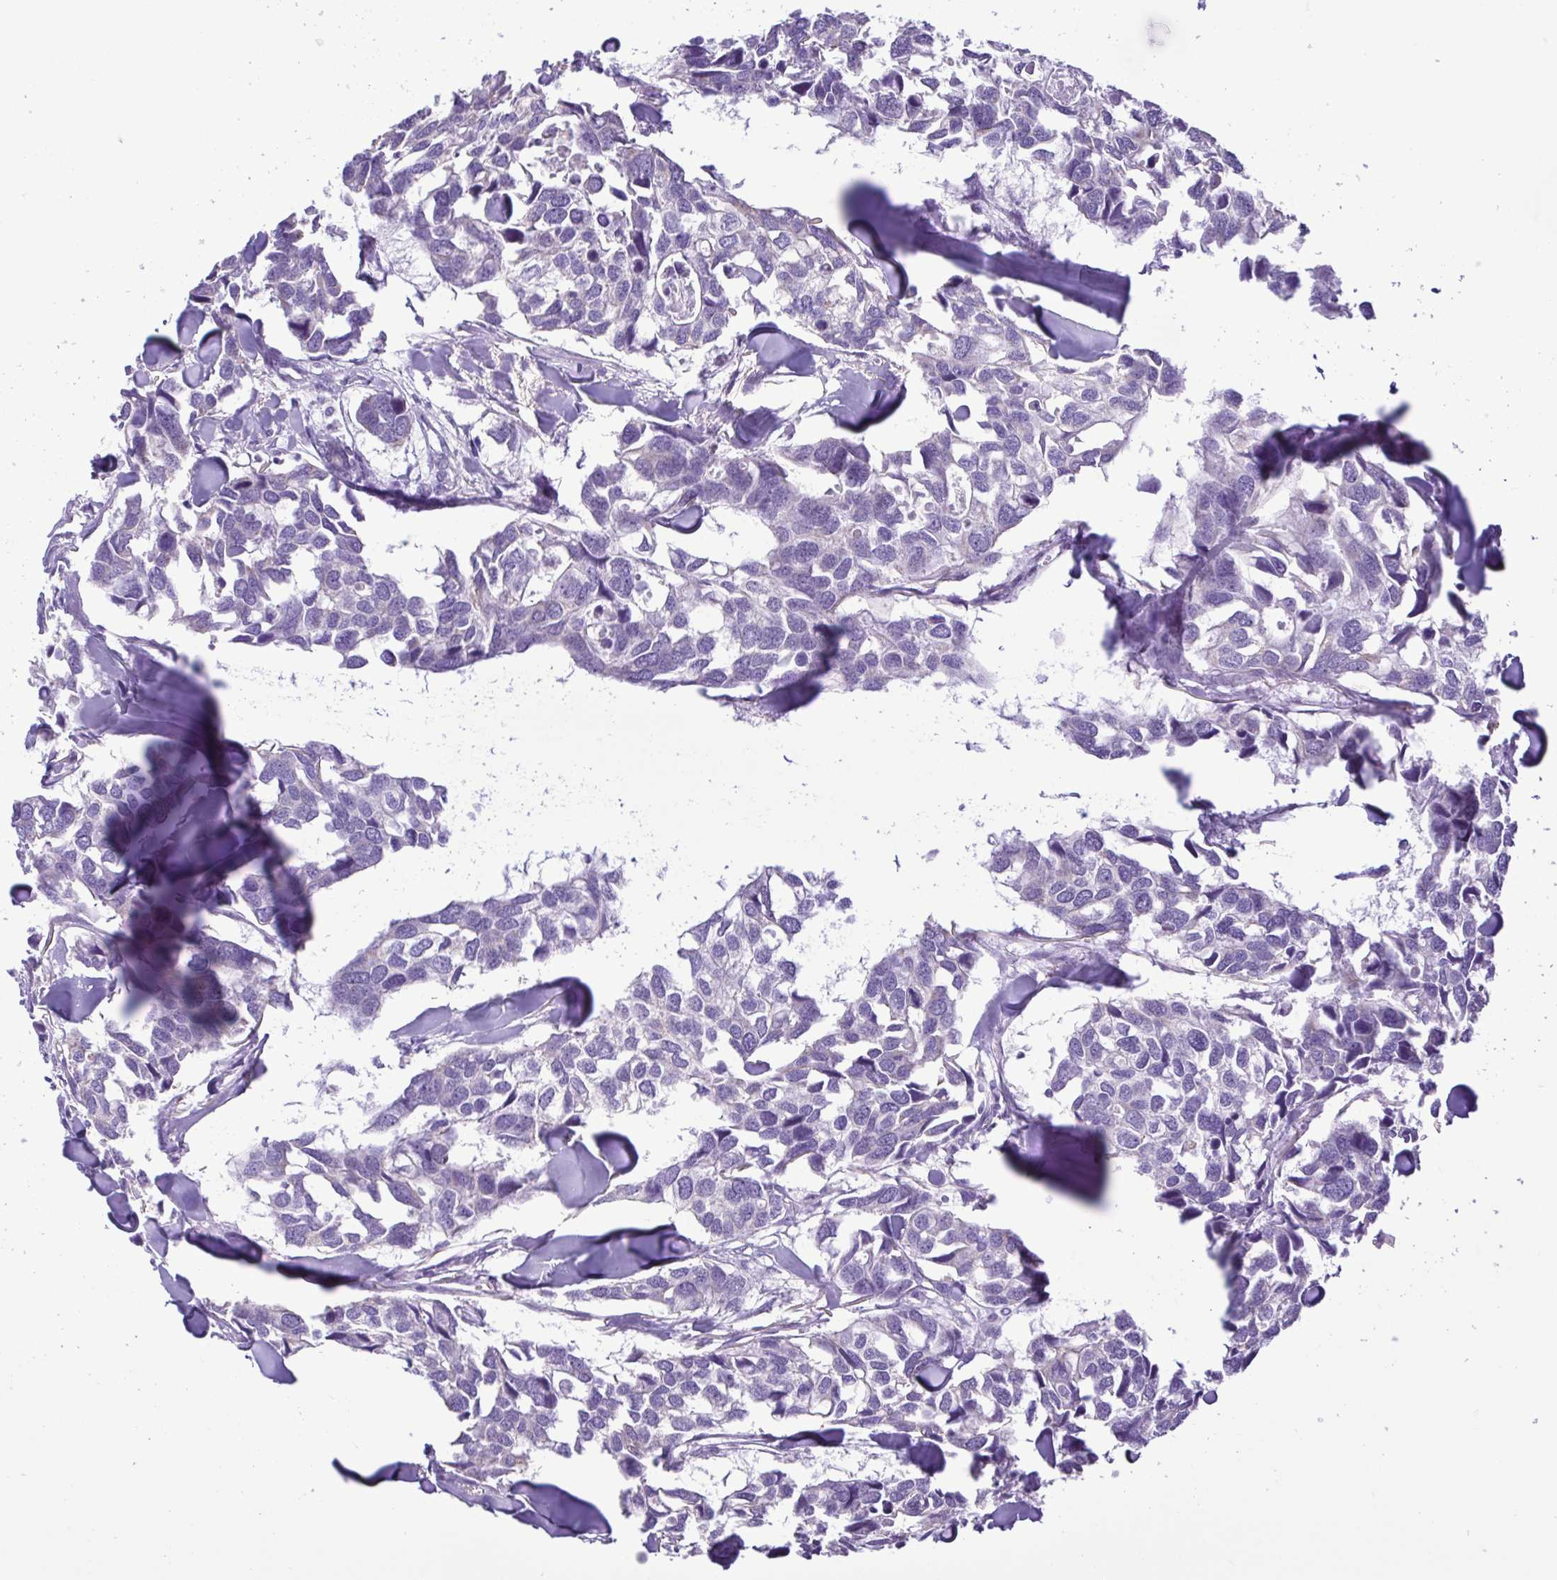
{"staining": {"intensity": "negative", "quantity": "none", "location": "none"}, "tissue": "breast cancer", "cell_type": "Tumor cells", "image_type": "cancer", "snomed": [{"axis": "morphology", "description": "Duct carcinoma"}, {"axis": "topography", "description": "Breast"}], "caption": "Immunohistochemical staining of human breast cancer reveals no significant expression in tumor cells. (Brightfield microscopy of DAB (3,3'-diaminobenzidine) immunohistochemistry (IHC) at high magnification).", "gene": "CBY2", "patient": {"sex": "female", "age": 83}}